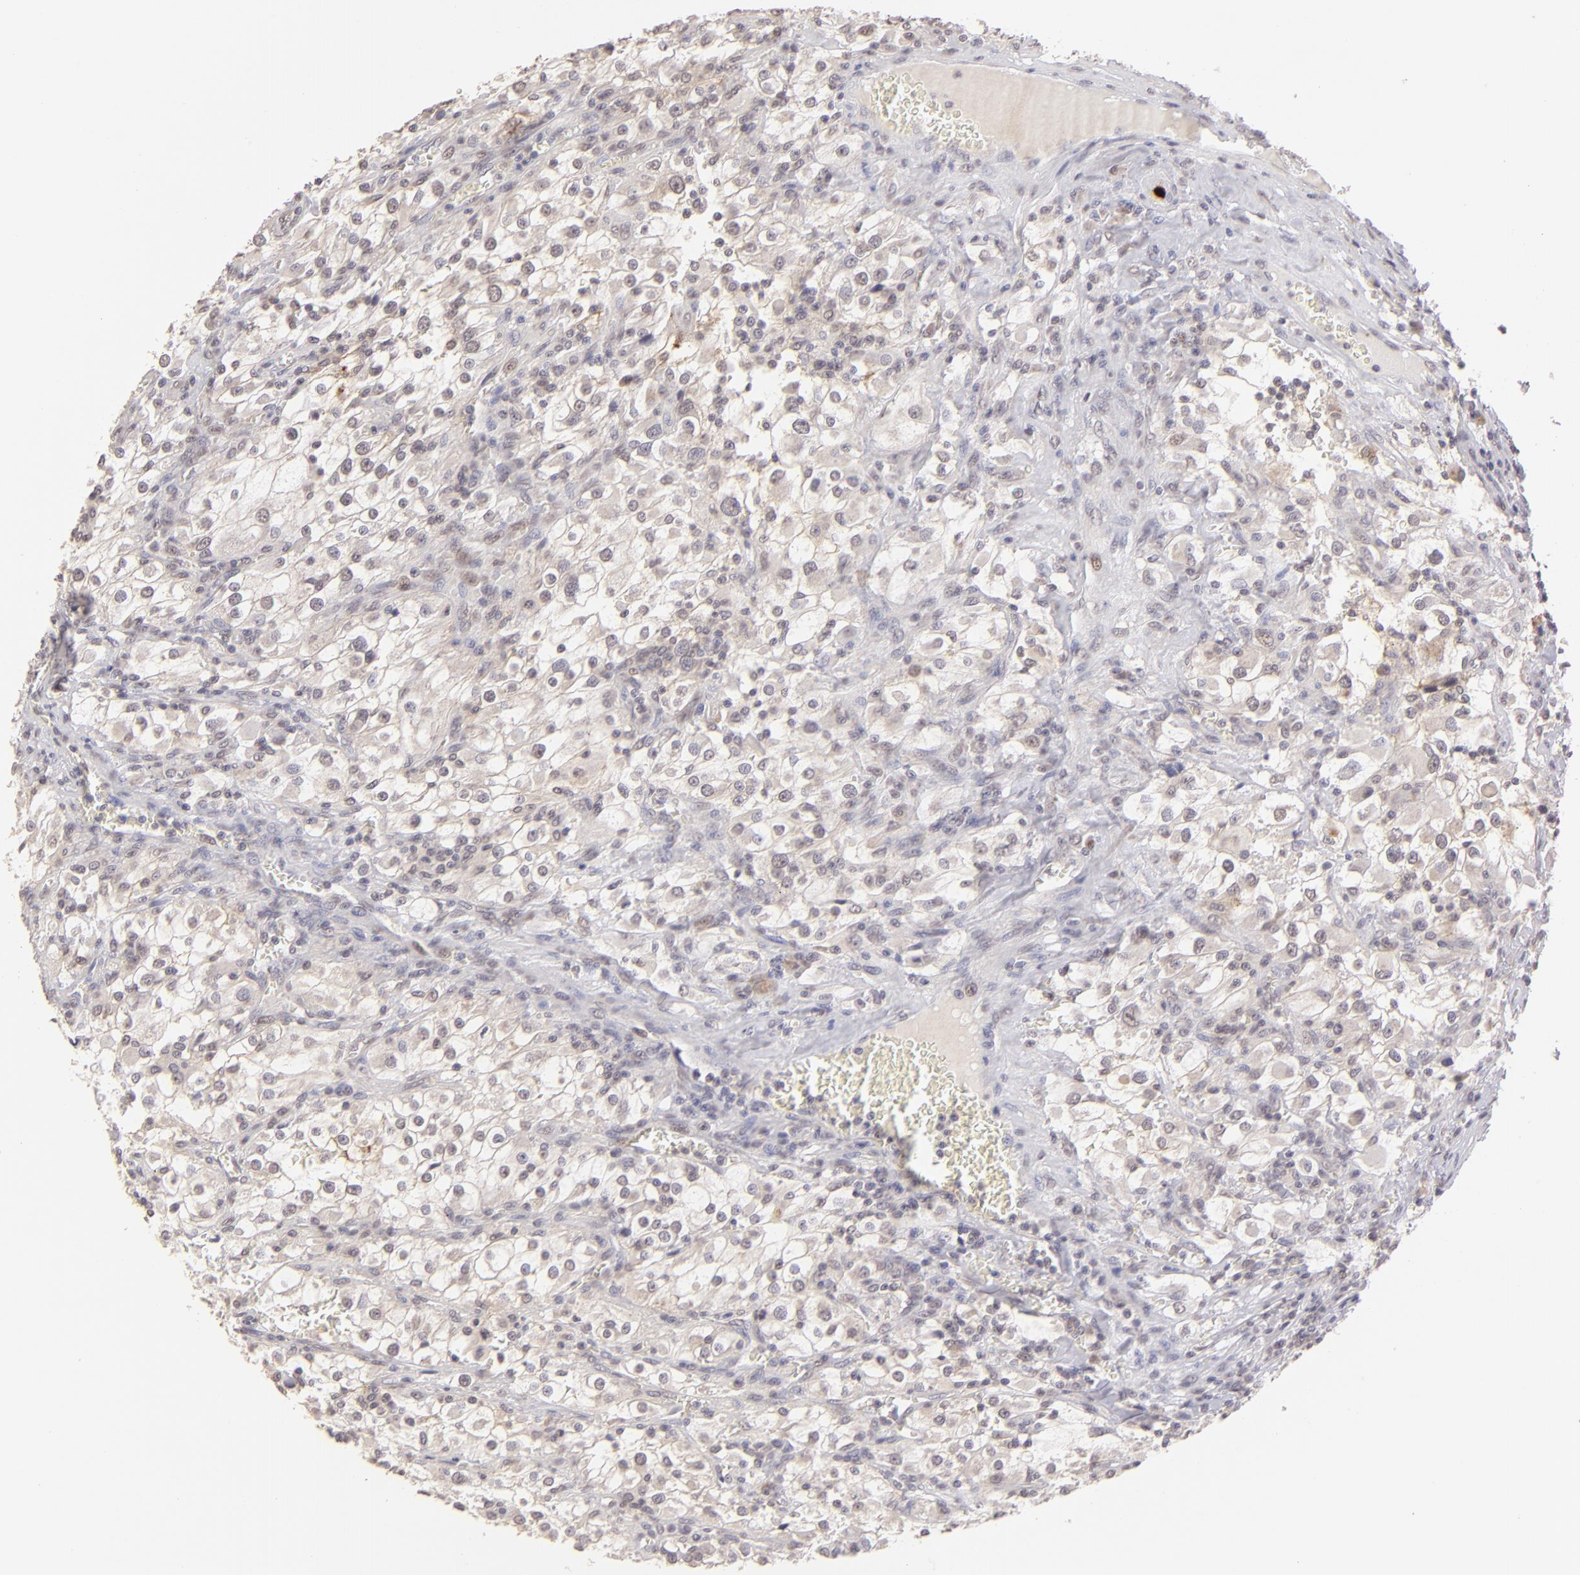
{"staining": {"intensity": "weak", "quantity": "<25%", "location": "cytoplasmic/membranous"}, "tissue": "renal cancer", "cell_type": "Tumor cells", "image_type": "cancer", "snomed": [{"axis": "morphology", "description": "Adenocarcinoma, NOS"}, {"axis": "topography", "description": "Kidney"}], "caption": "Tumor cells show no significant protein expression in renal adenocarcinoma. Brightfield microscopy of immunohistochemistry (IHC) stained with DAB (3,3'-diaminobenzidine) (brown) and hematoxylin (blue), captured at high magnification.", "gene": "CLDN1", "patient": {"sex": "female", "age": 52}}